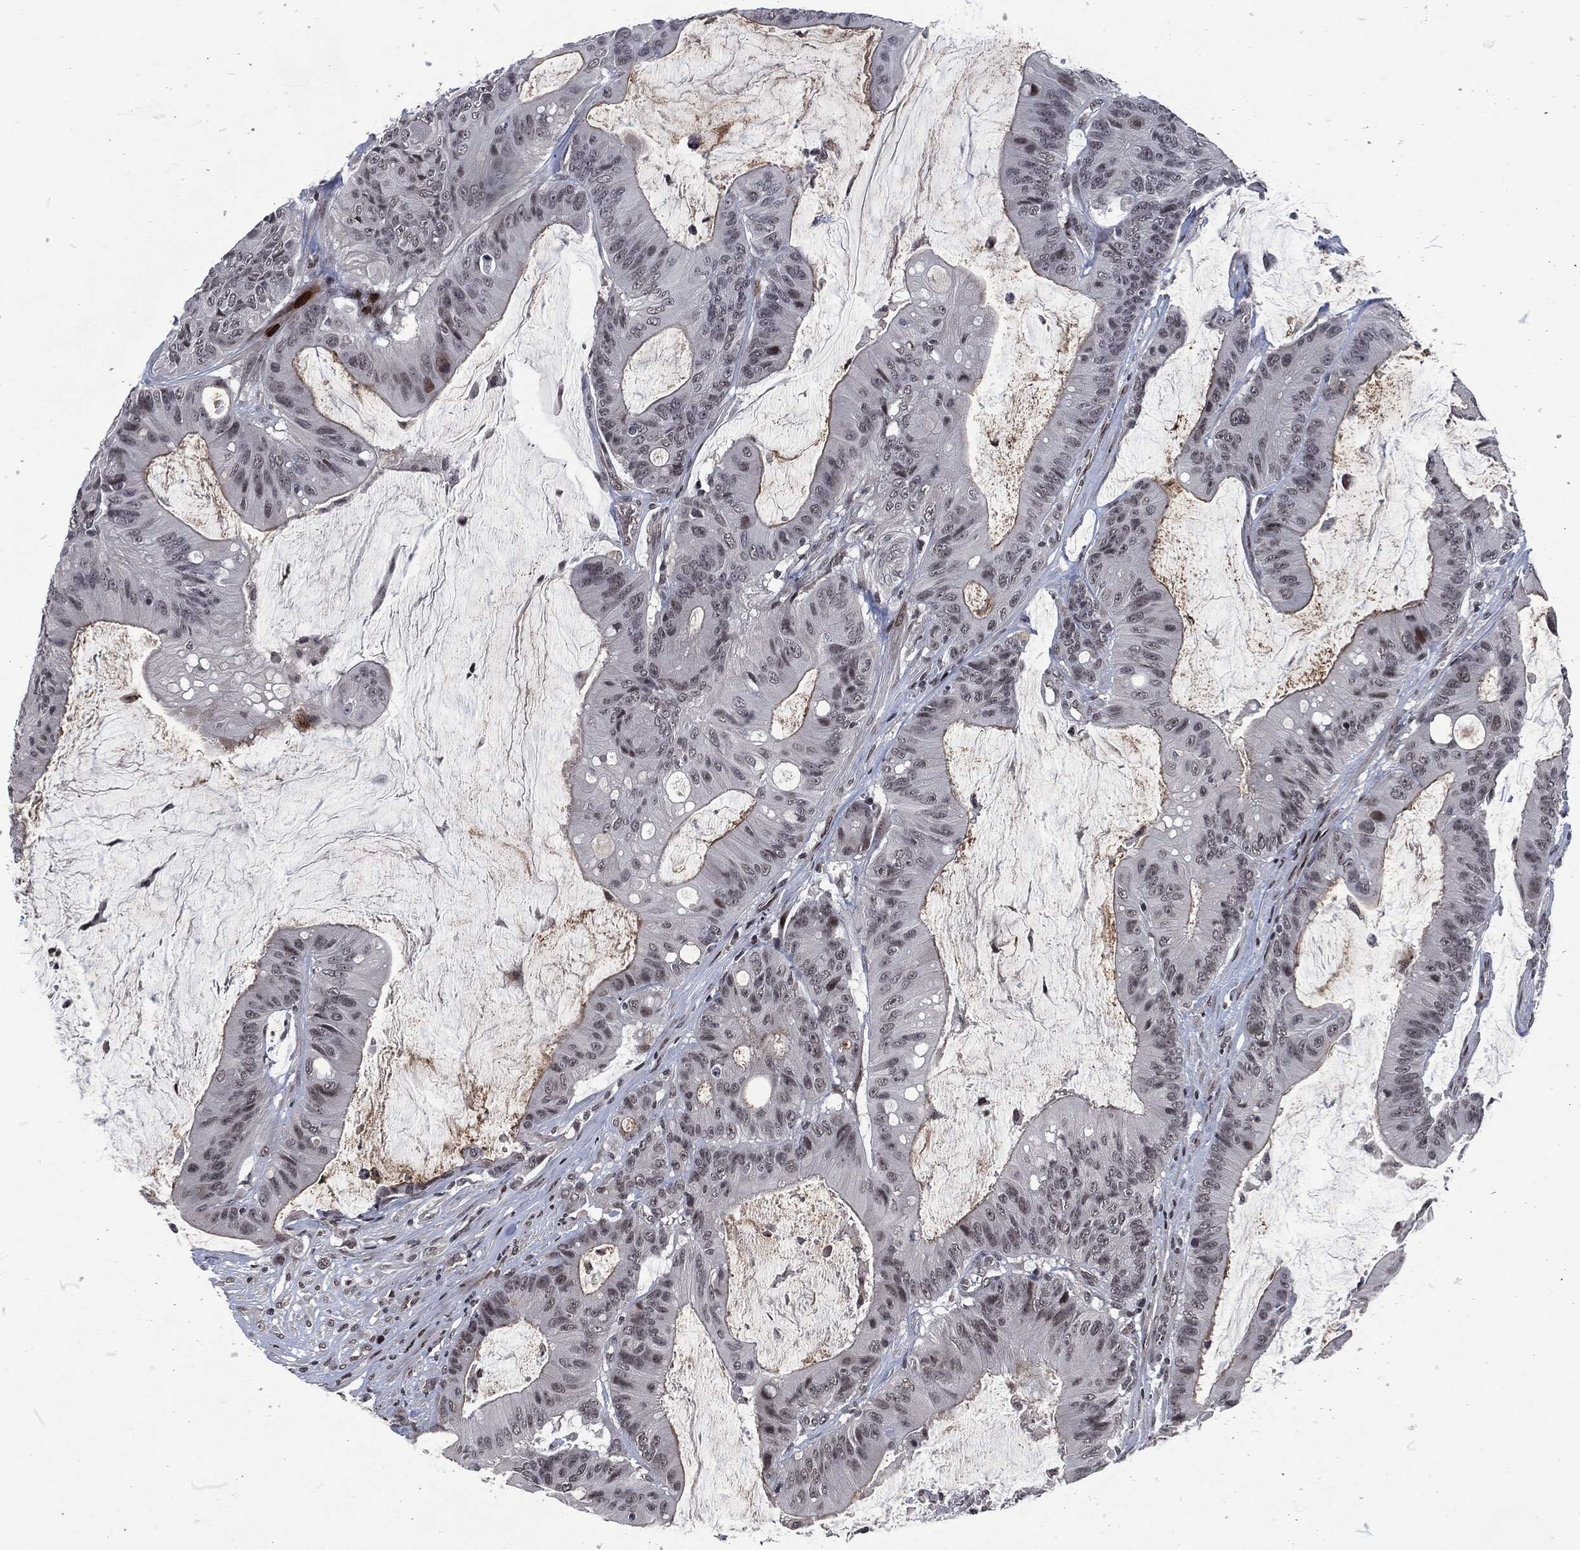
{"staining": {"intensity": "moderate", "quantity": "<25%", "location": "nuclear"}, "tissue": "colorectal cancer", "cell_type": "Tumor cells", "image_type": "cancer", "snomed": [{"axis": "morphology", "description": "Adenocarcinoma, NOS"}, {"axis": "topography", "description": "Colon"}], "caption": "An image of colorectal cancer (adenocarcinoma) stained for a protein demonstrates moderate nuclear brown staining in tumor cells.", "gene": "EGFR", "patient": {"sex": "female", "age": 69}}